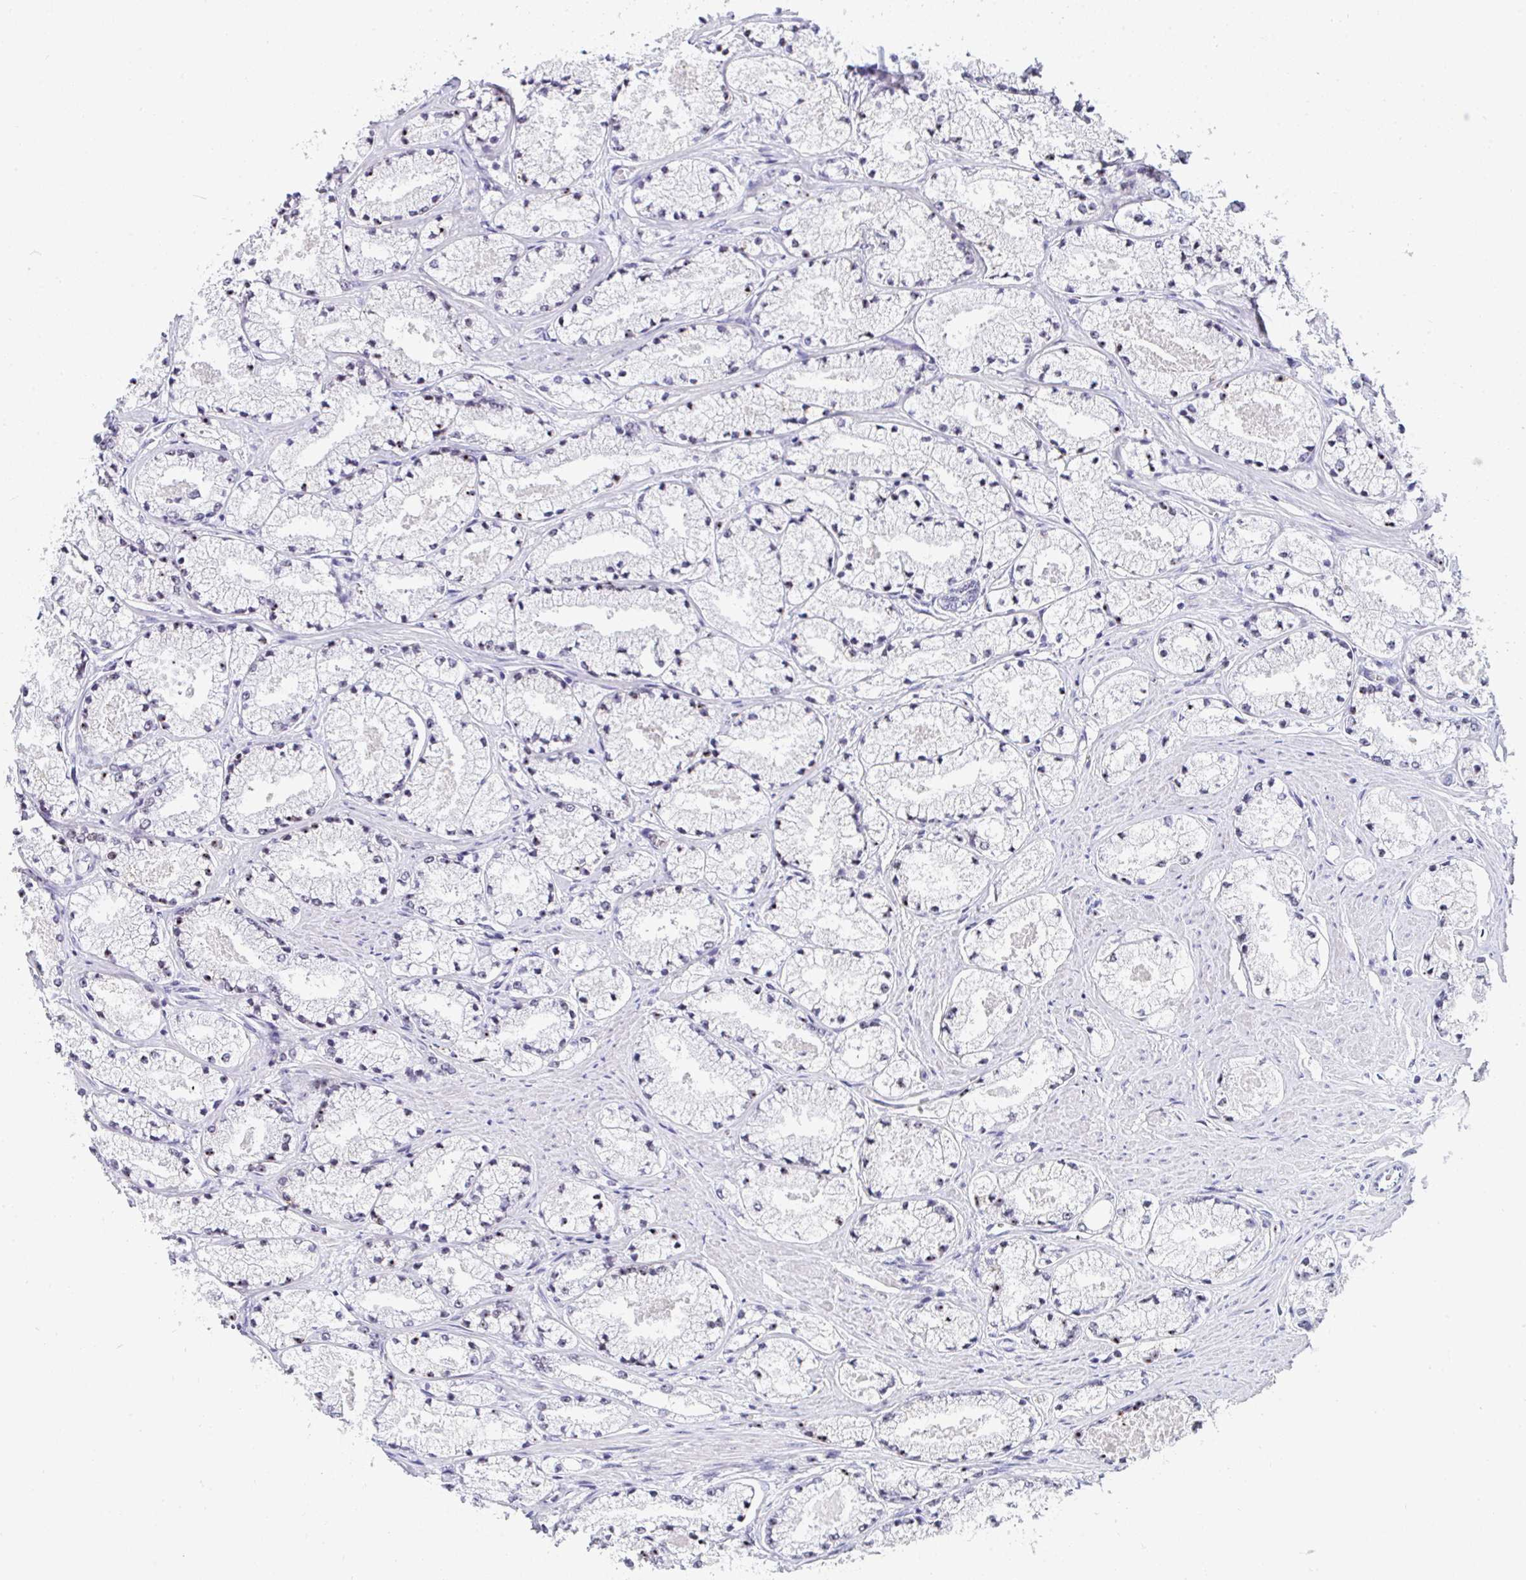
{"staining": {"intensity": "negative", "quantity": "none", "location": "none"}, "tissue": "prostate cancer", "cell_type": "Tumor cells", "image_type": "cancer", "snomed": [{"axis": "morphology", "description": "Adenocarcinoma, High grade"}, {"axis": "topography", "description": "Prostate"}], "caption": "Tumor cells are negative for brown protein staining in prostate cancer (high-grade adenocarcinoma).", "gene": "NOP10", "patient": {"sex": "male", "age": 63}}